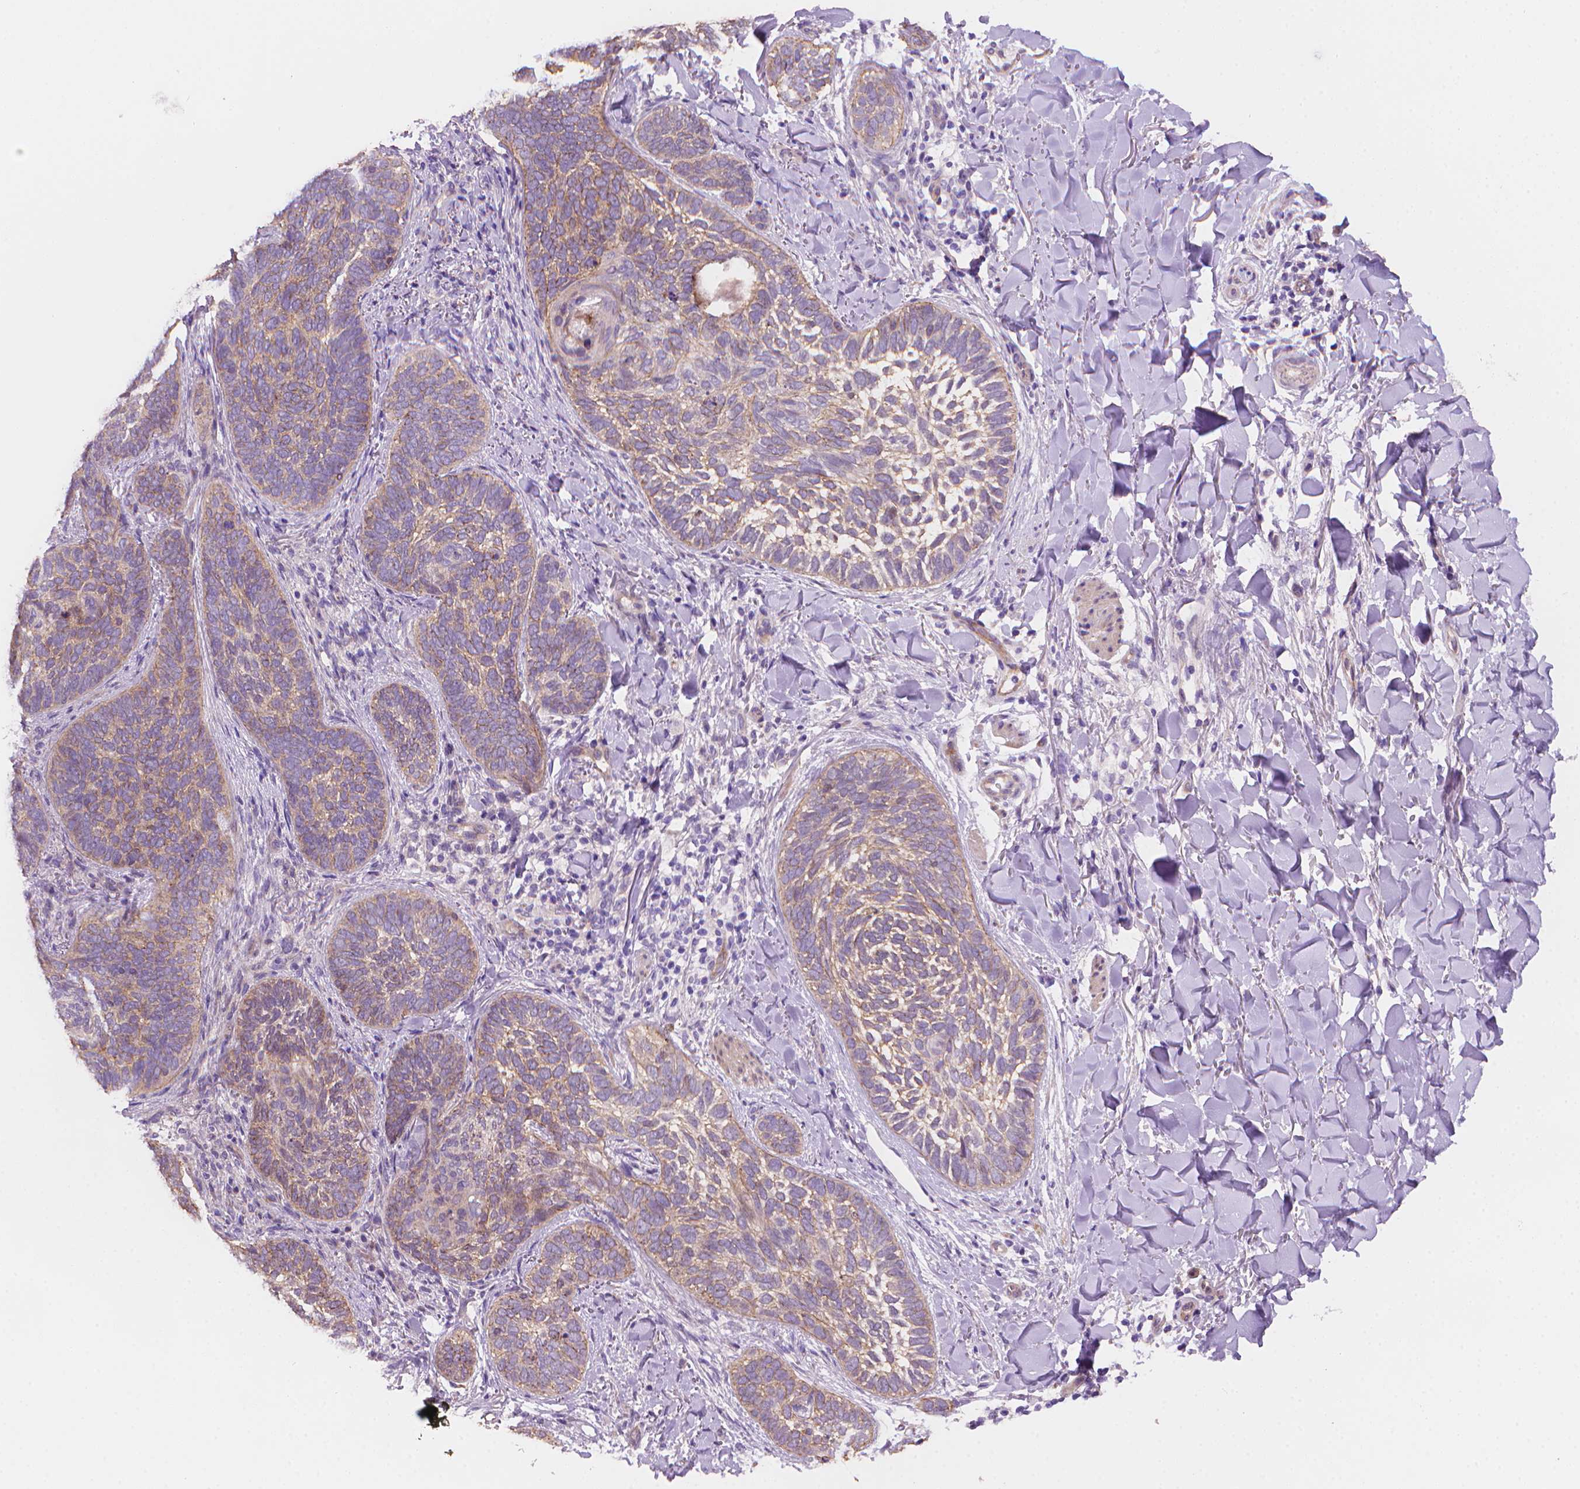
{"staining": {"intensity": "weak", "quantity": "25%-75%", "location": "cytoplasmic/membranous"}, "tissue": "skin cancer", "cell_type": "Tumor cells", "image_type": "cancer", "snomed": [{"axis": "morphology", "description": "Normal tissue, NOS"}, {"axis": "morphology", "description": "Basal cell carcinoma"}, {"axis": "topography", "description": "Skin"}], "caption": "Brown immunohistochemical staining in human basal cell carcinoma (skin) displays weak cytoplasmic/membranous positivity in about 25%-75% of tumor cells. (DAB = brown stain, brightfield microscopy at high magnification).", "gene": "AMMECR1", "patient": {"sex": "male", "age": 46}}